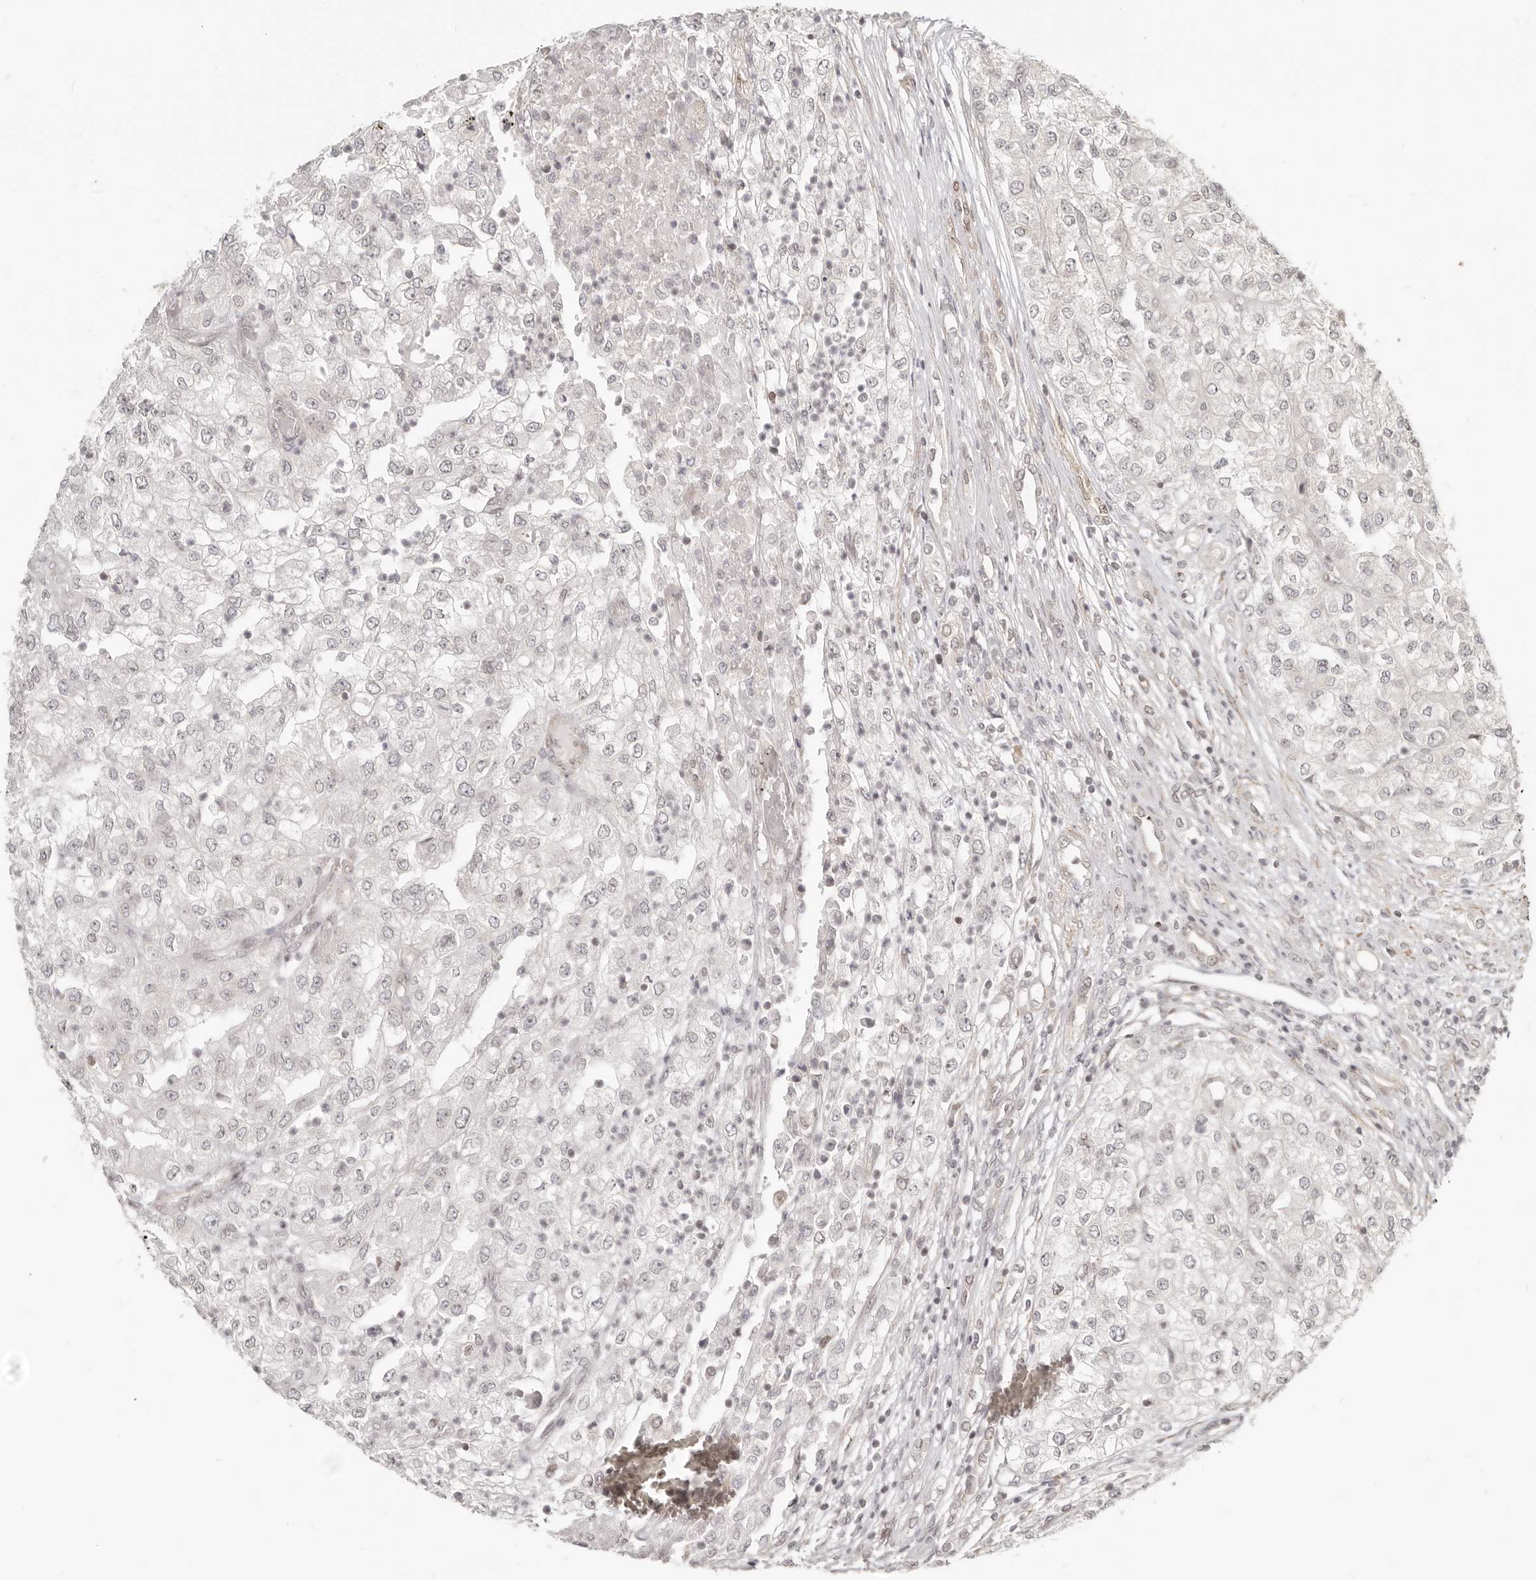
{"staining": {"intensity": "negative", "quantity": "none", "location": "none"}, "tissue": "renal cancer", "cell_type": "Tumor cells", "image_type": "cancer", "snomed": [{"axis": "morphology", "description": "Adenocarcinoma, NOS"}, {"axis": "topography", "description": "Kidney"}], "caption": "This is an immunohistochemistry (IHC) image of human renal cancer (adenocarcinoma). There is no staining in tumor cells.", "gene": "NUP153", "patient": {"sex": "female", "age": 54}}